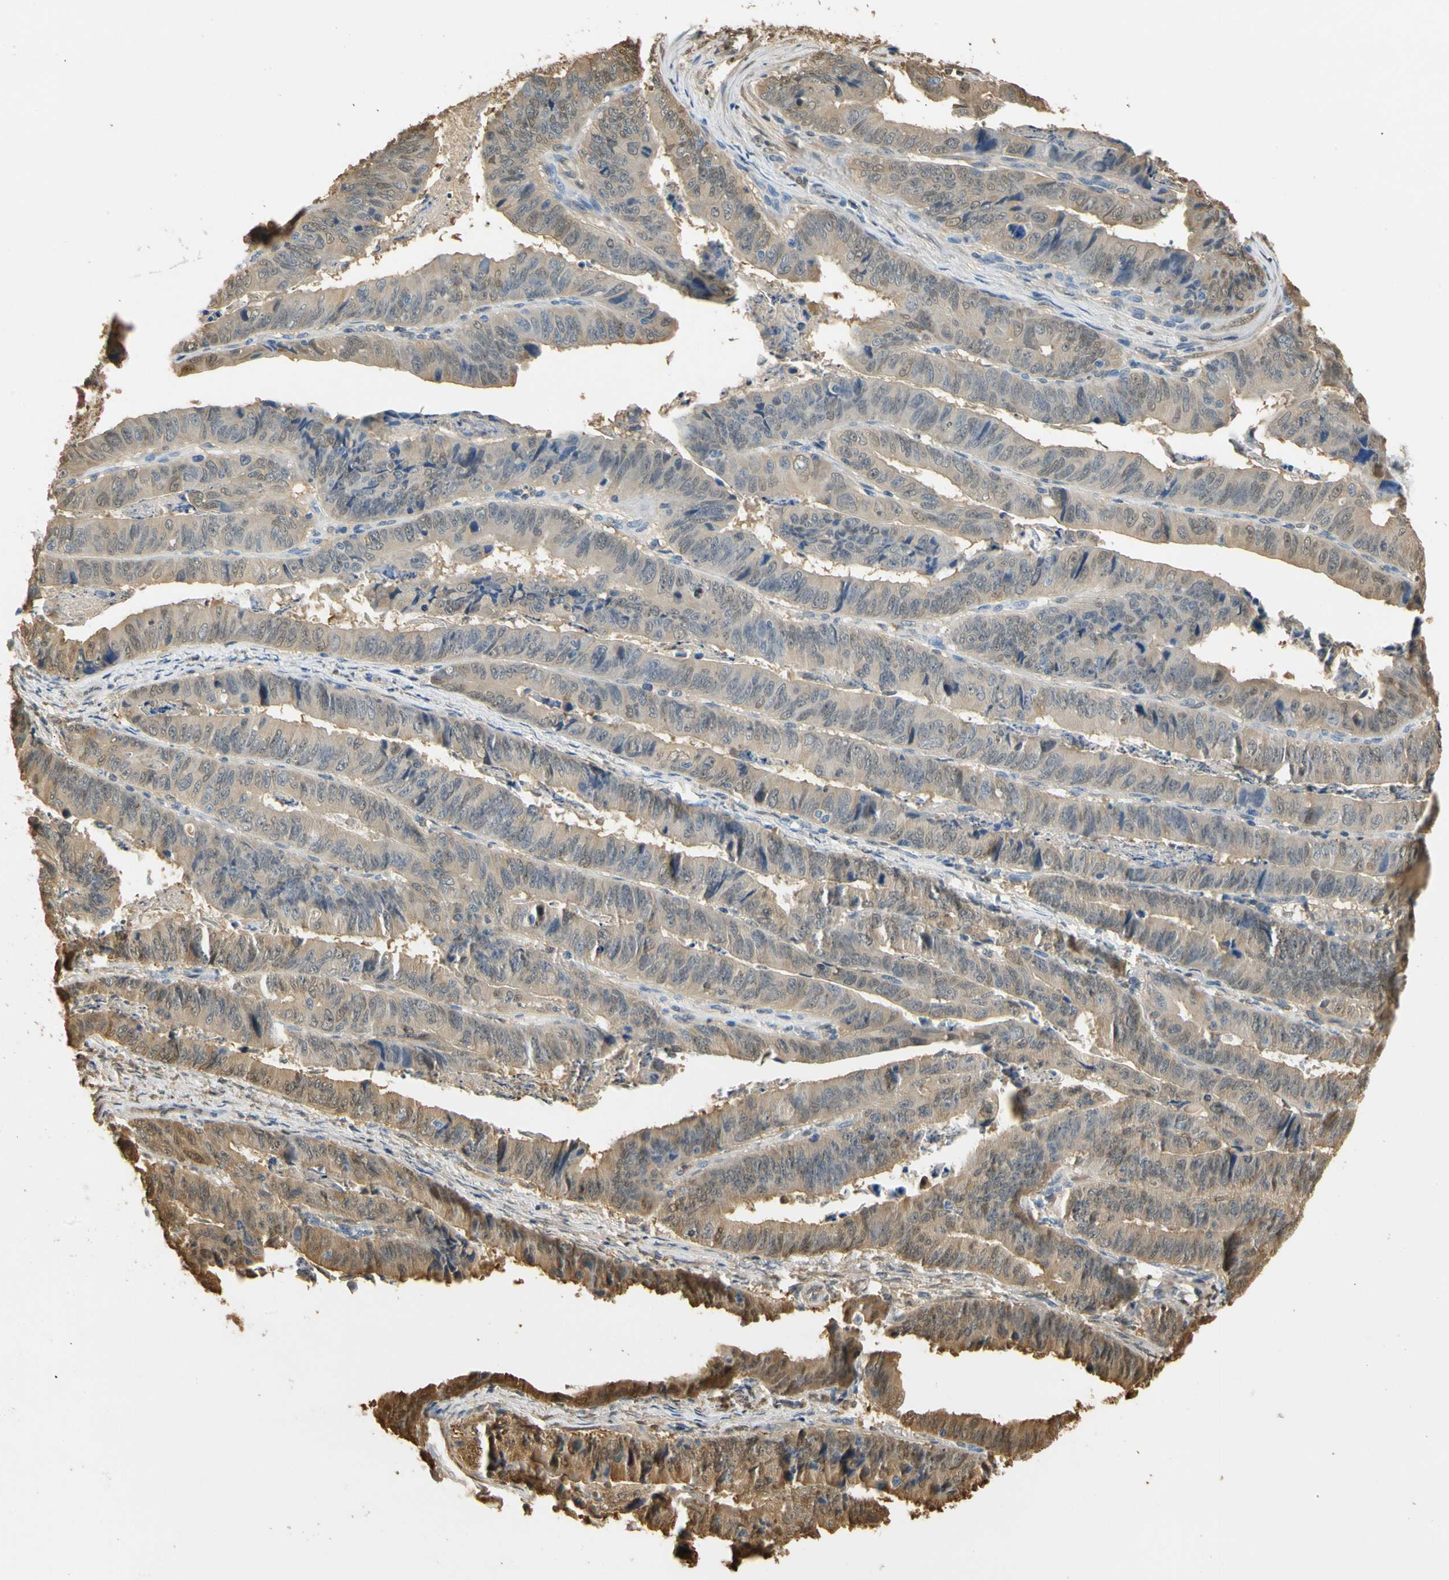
{"staining": {"intensity": "weak", "quantity": ">75%", "location": "cytoplasmic/membranous"}, "tissue": "stomach cancer", "cell_type": "Tumor cells", "image_type": "cancer", "snomed": [{"axis": "morphology", "description": "Adenocarcinoma, NOS"}, {"axis": "topography", "description": "Stomach, lower"}], "caption": "Stomach adenocarcinoma tissue shows weak cytoplasmic/membranous positivity in approximately >75% of tumor cells, visualized by immunohistochemistry.", "gene": "S100A6", "patient": {"sex": "male", "age": 77}}